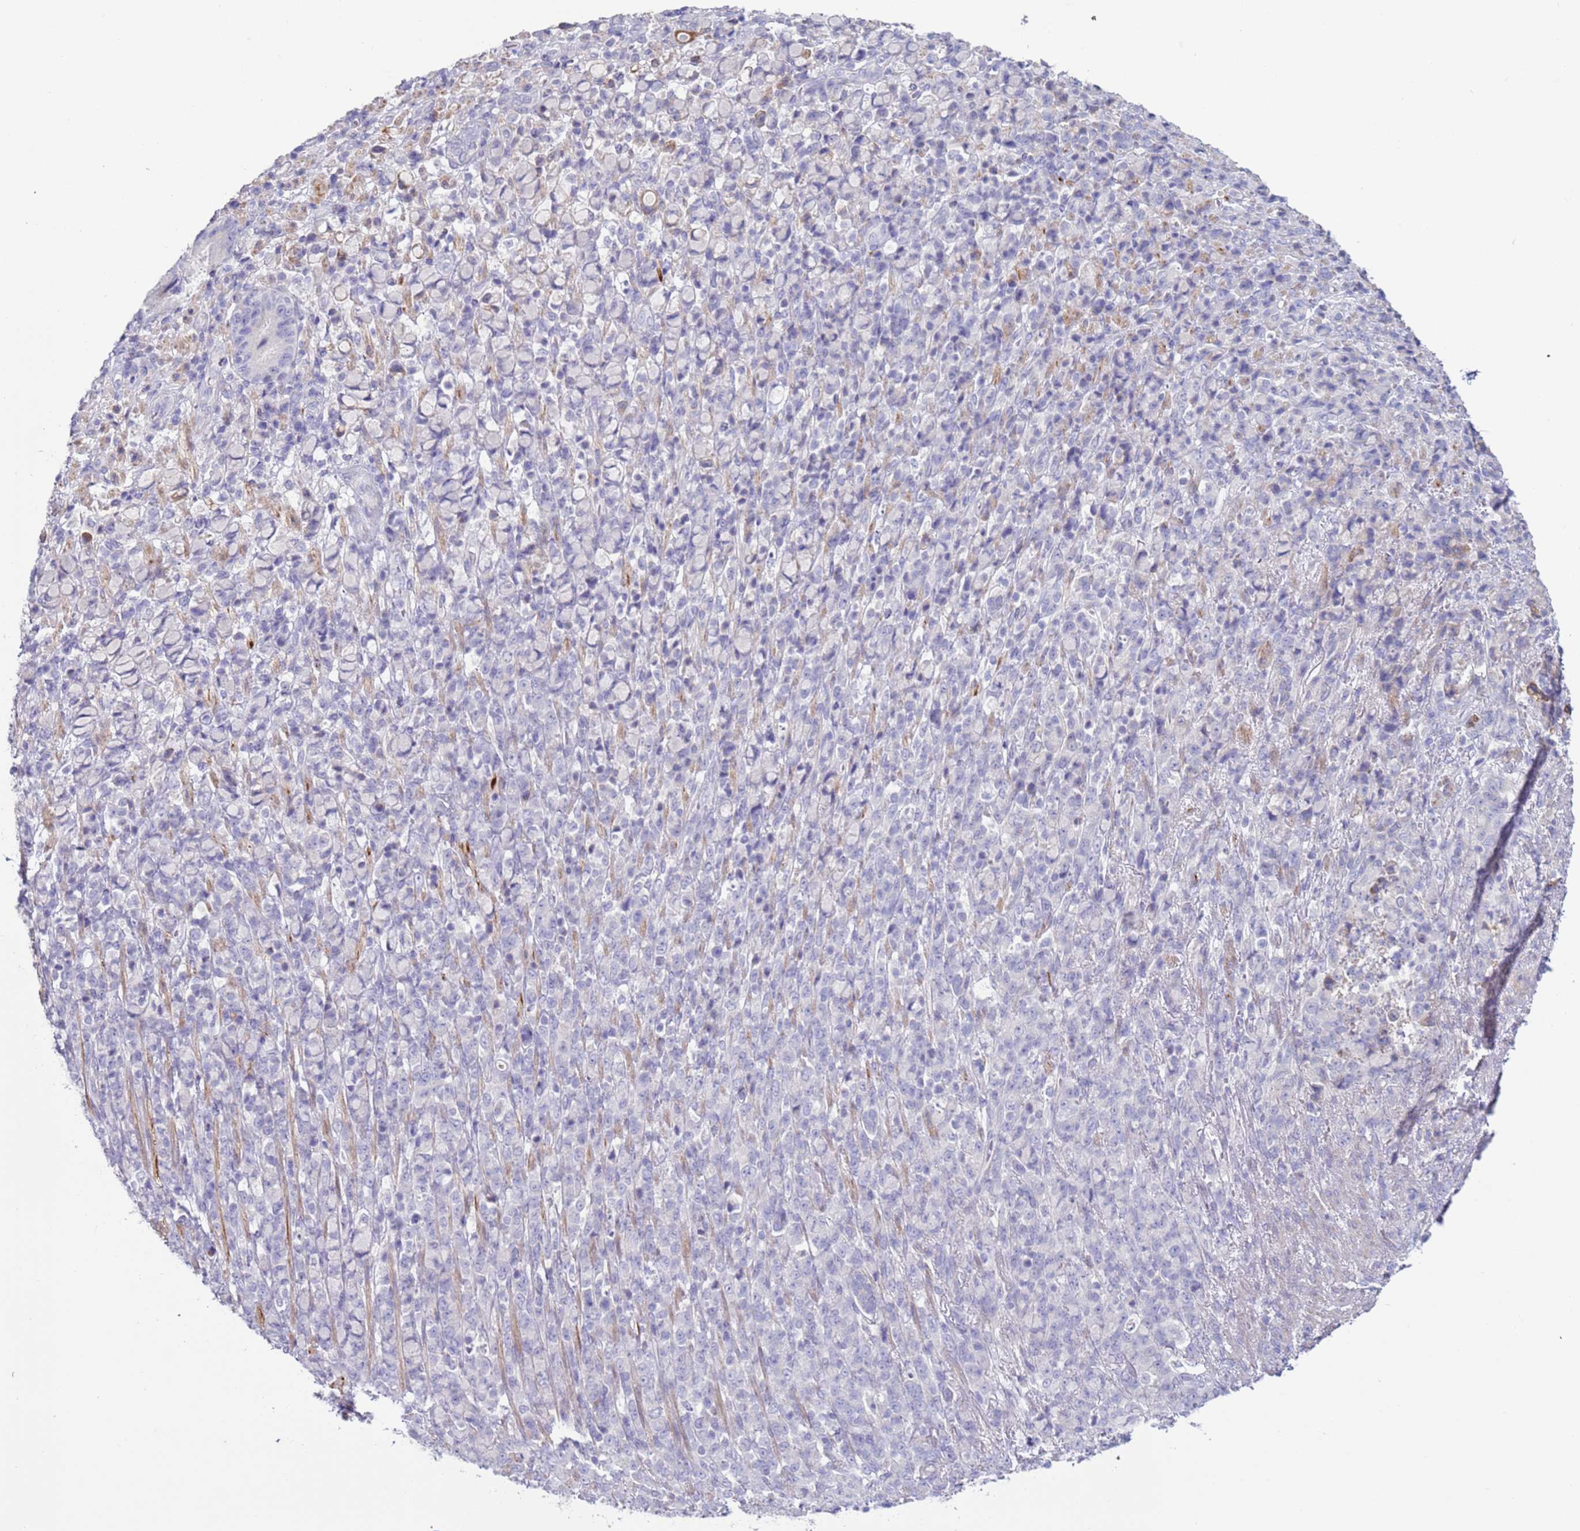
{"staining": {"intensity": "negative", "quantity": "none", "location": "none"}, "tissue": "stomach cancer", "cell_type": "Tumor cells", "image_type": "cancer", "snomed": [{"axis": "morphology", "description": "Normal tissue, NOS"}, {"axis": "morphology", "description": "Adenocarcinoma, NOS"}, {"axis": "topography", "description": "Stomach"}], "caption": "Micrograph shows no protein staining in tumor cells of stomach adenocarcinoma tissue. The staining was performed using DAB (3,3'-diaminobenzidine) to visualize the protein expression in brown, while the nuclei were stained in blue with hematoxylin (Magnification: 20x).", "gene": "NPAP1", "patient": {"sex": "female", "age": 79}}